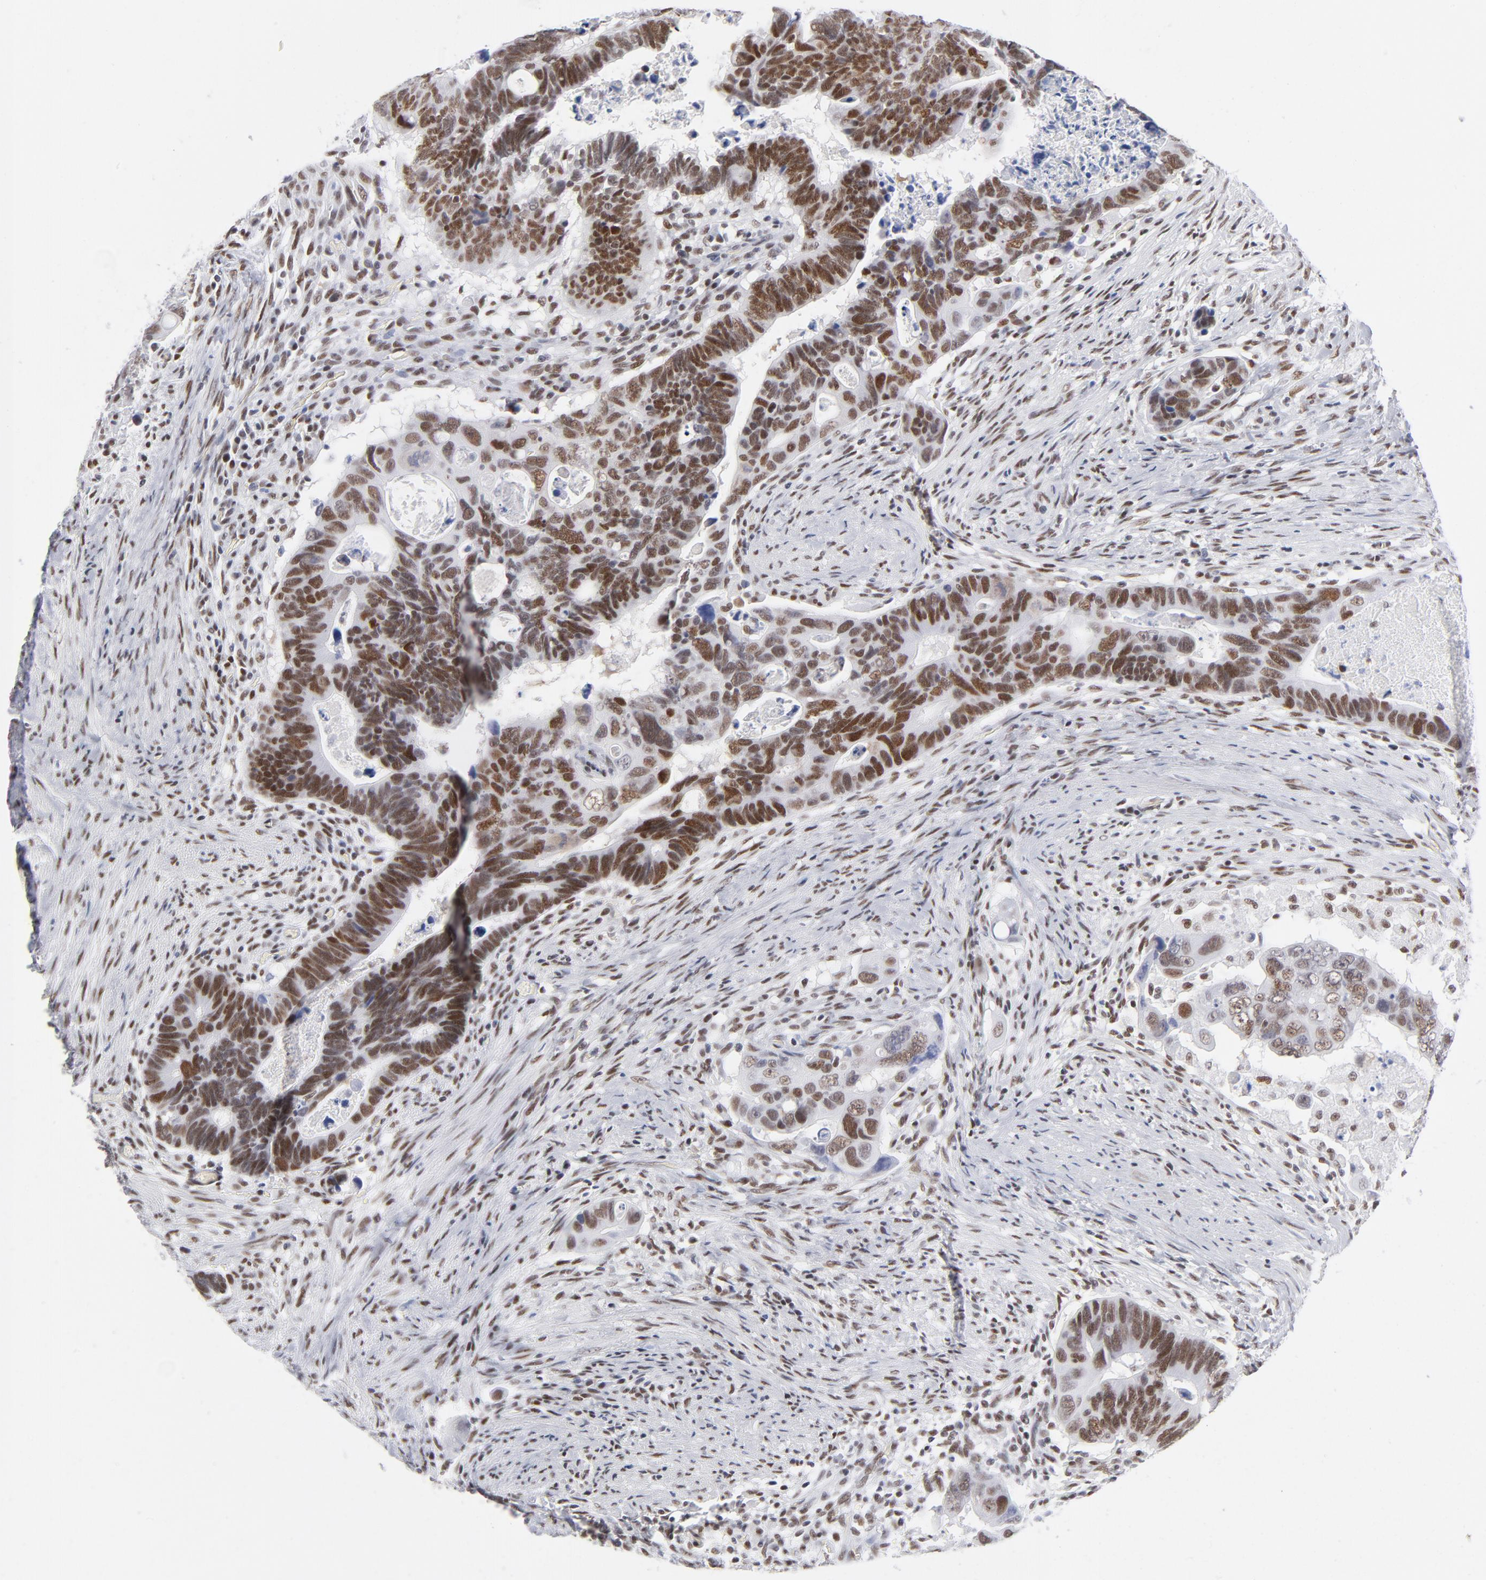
{"staining": {"intensity": "moderate", "quantity": ">75%", "location": "nuclear"}, "tissue": "colorectal cancer", "cell_type": "Tumor cells", "image_type": "cancer", "snomed": [{"axis": "morphology", "description": "Adenocarcinoma, NOS"}, {"axis": "topography", "description": "Rectum"}], "caption": "Colorectal cancer (adenocarcinoma) stained for a protein displays moderate nuclear positivity in tumor cells.", "gene": "ATF2", "patient": {"sex": "male", "age": 53}}